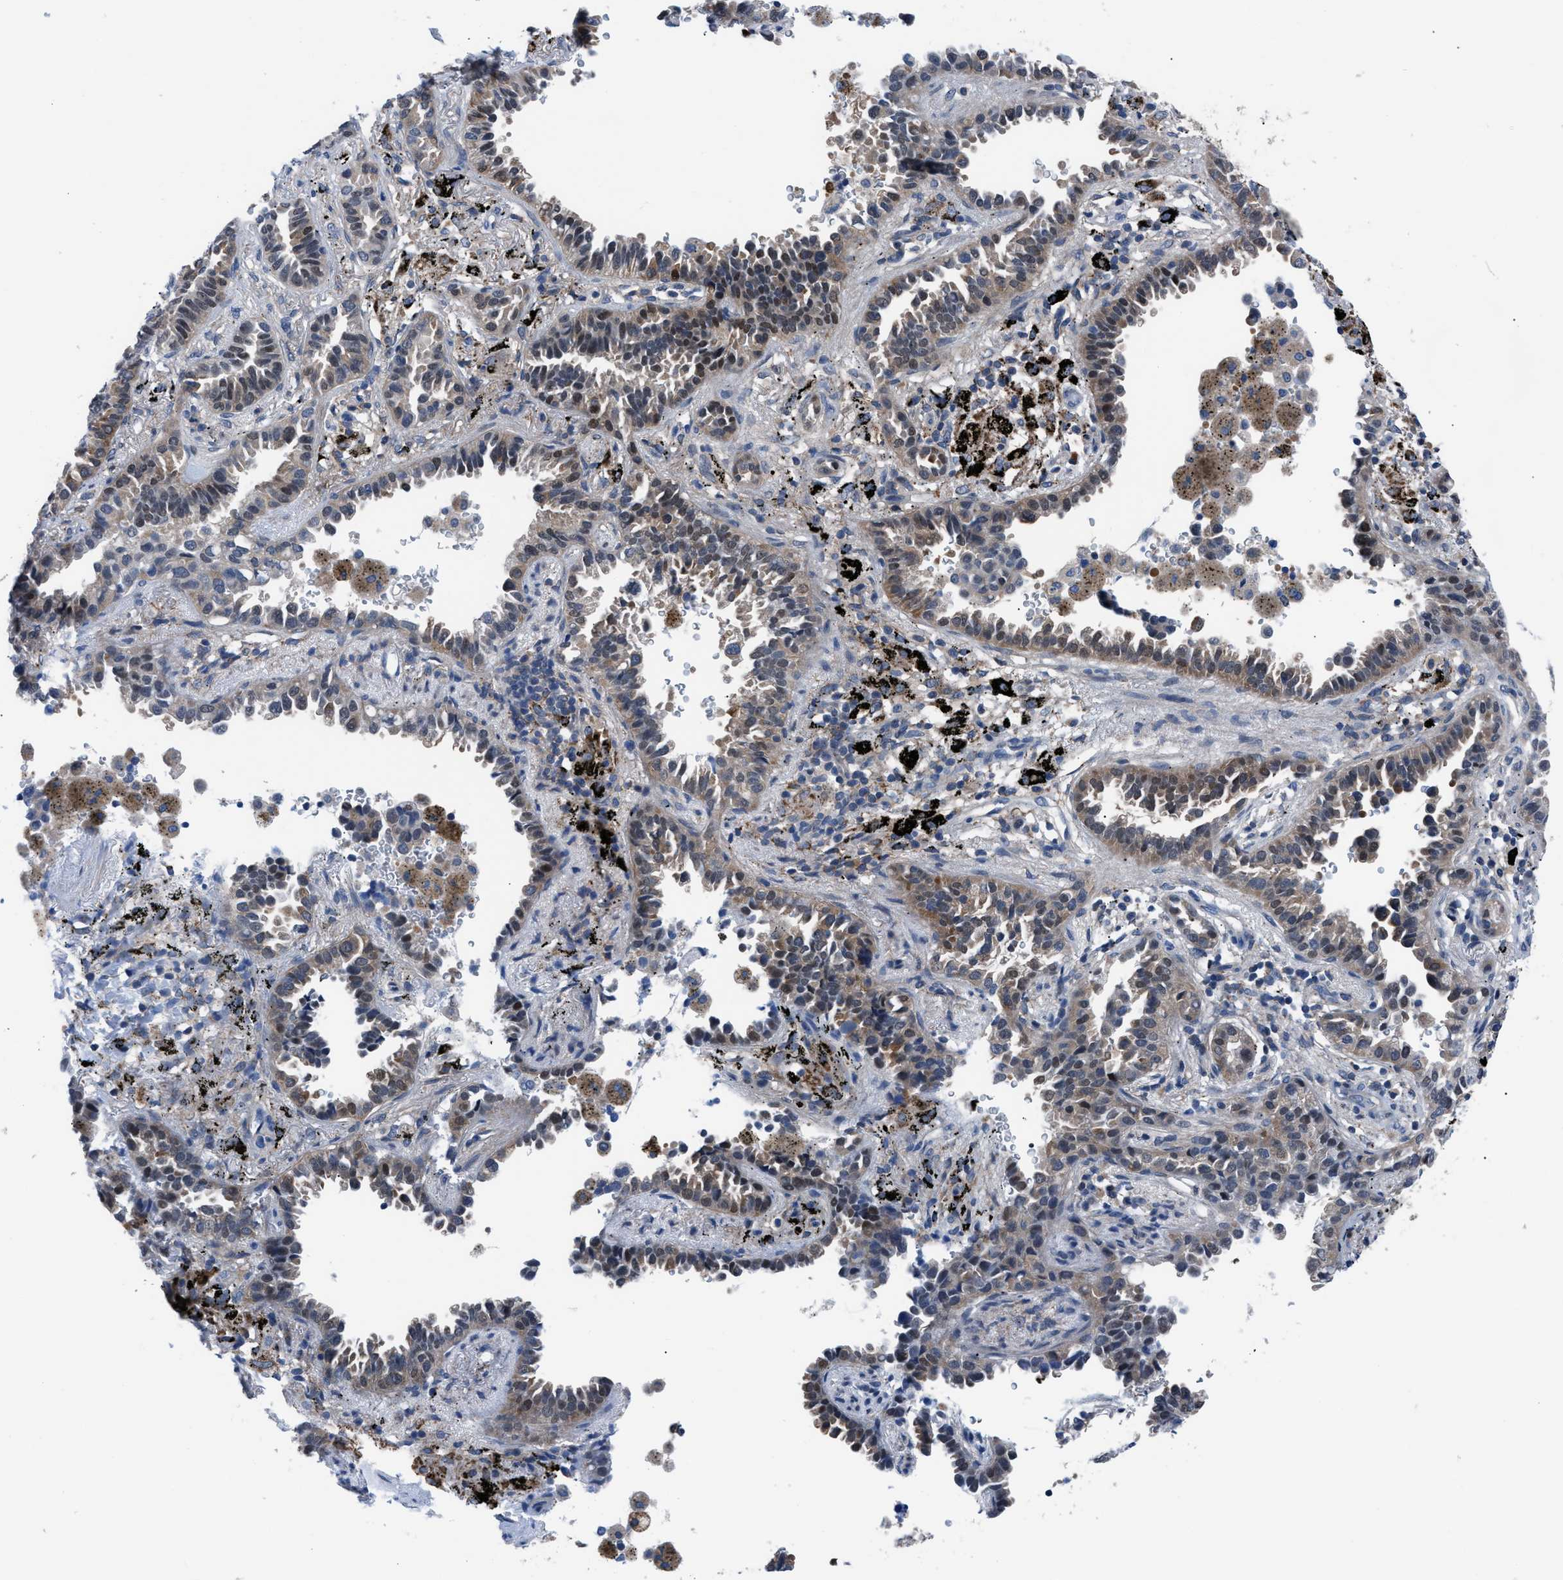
{"staining": {"intensity": "moderate", "quantity": ">75%", "location": "cytoplasmic/membranous,nuclear"}, "tissue": "lung cancer", "cell_type": "Tumor cells", "image_type": "cancer", "snomed": [{"axis": "morphology", "description": "Normal tissue, NOS"}, {"axis": "morphology", "description": "Adenocarcinoma, NOS"}, {"axis": "topography", "description": "Lung"}], "caption": "Immunohistochemical staining of lung cancer displays moderate cytoplasmic/membranous and nuclear protein expression in approximately >75% of tumor cells.", "gene": "TMEM45B", "patient": {"sex": "male", "age": 59}}